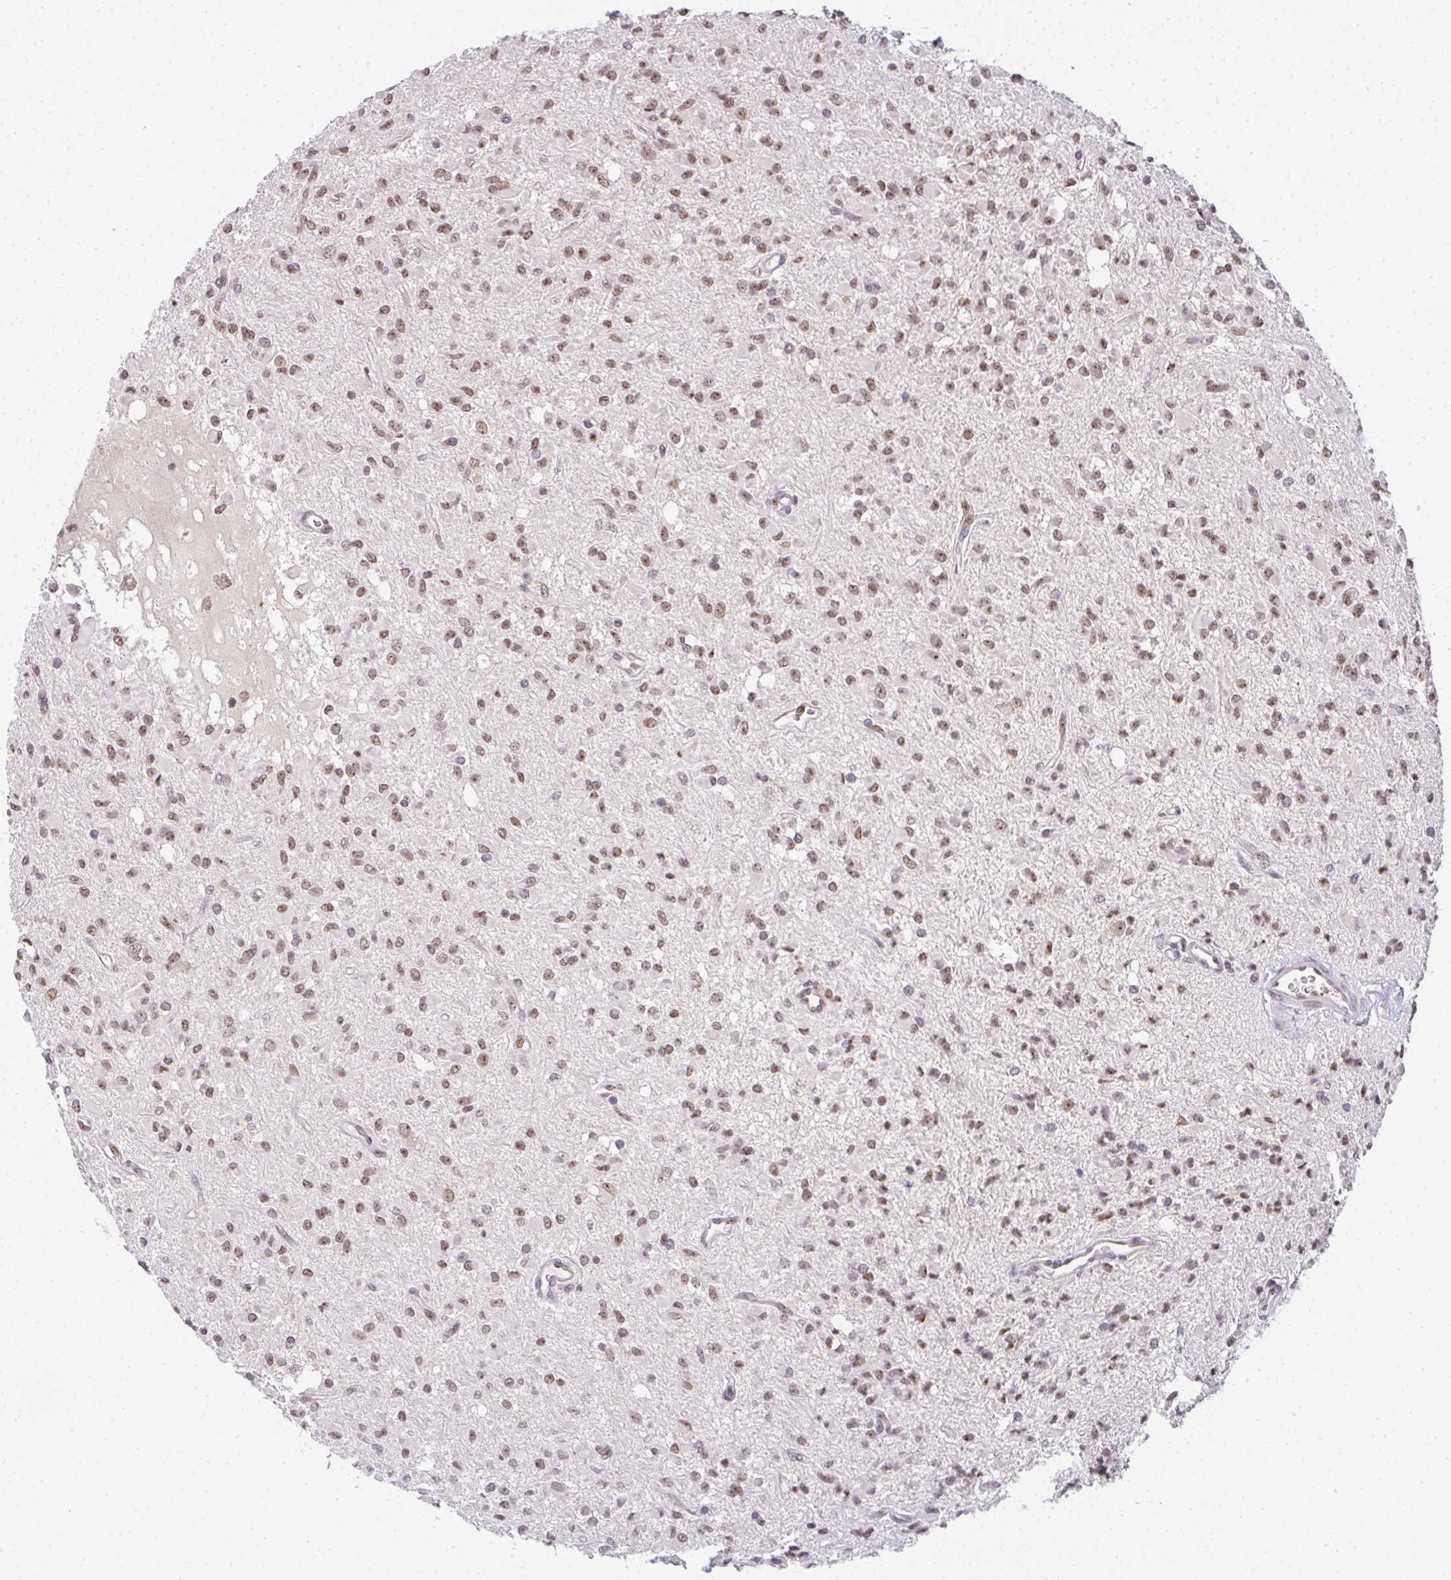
{"staining": {"intensity": "weak", "quantity": ">75%", "location": "nuclear"}, "tissue": "glioma", "cell_type": "Tumor cells", "image_type": "cancer", "snomed": [{"axis": "morphology", "description": "Glioma, malignant, Low grade"}, {"axis": "topography", "description": "Brain"}], "caption": "This image reveals immunohistochemistry (IHC) staining of human glioma, with low weak nuclear staining in approximately >75% of tumor cells.", "gene": "DKC1", "patient": {"sex": "female", "age": 33}}